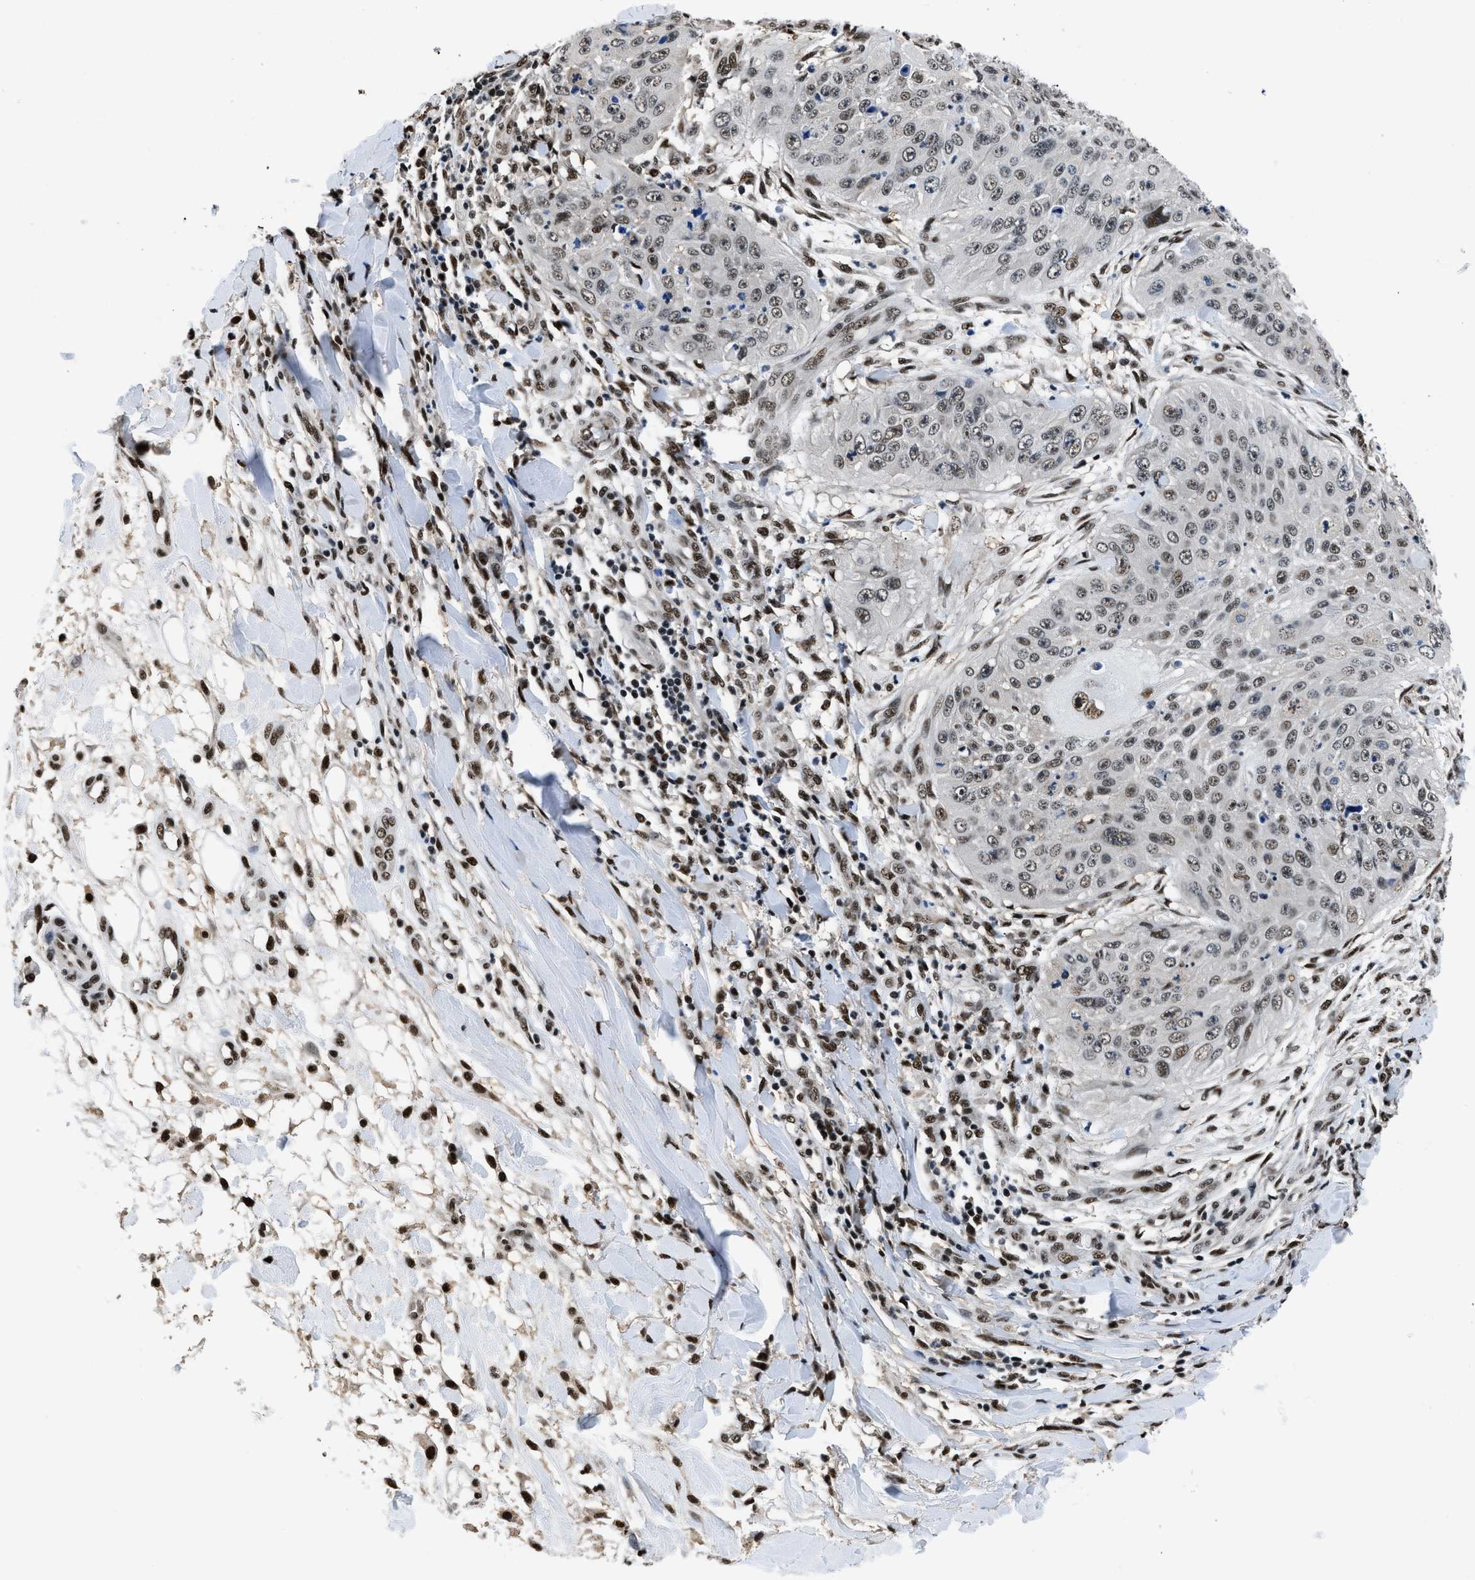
{"staining": {"intensity": "moderate", "quantity": ">75%", "location": "nuclear"}, "tissue": "skin cancer", "cell_type": "Tumor cells", "image_type": "cancer", "snomed": [{"axis": "morphology", "description": "Squamous cell carcinoma, NOS"}, {"axis": "topography", "description": "Skin"}], "caption": "Skin squamous cell carcinoma tissue displays moderate nuclear expression in about >75% of tumor cells The protein is shown in brown color, while the nuclei are stained blue.", "gene": "HNRNPH2", "patient": {"sex": "female", "age": 80}}